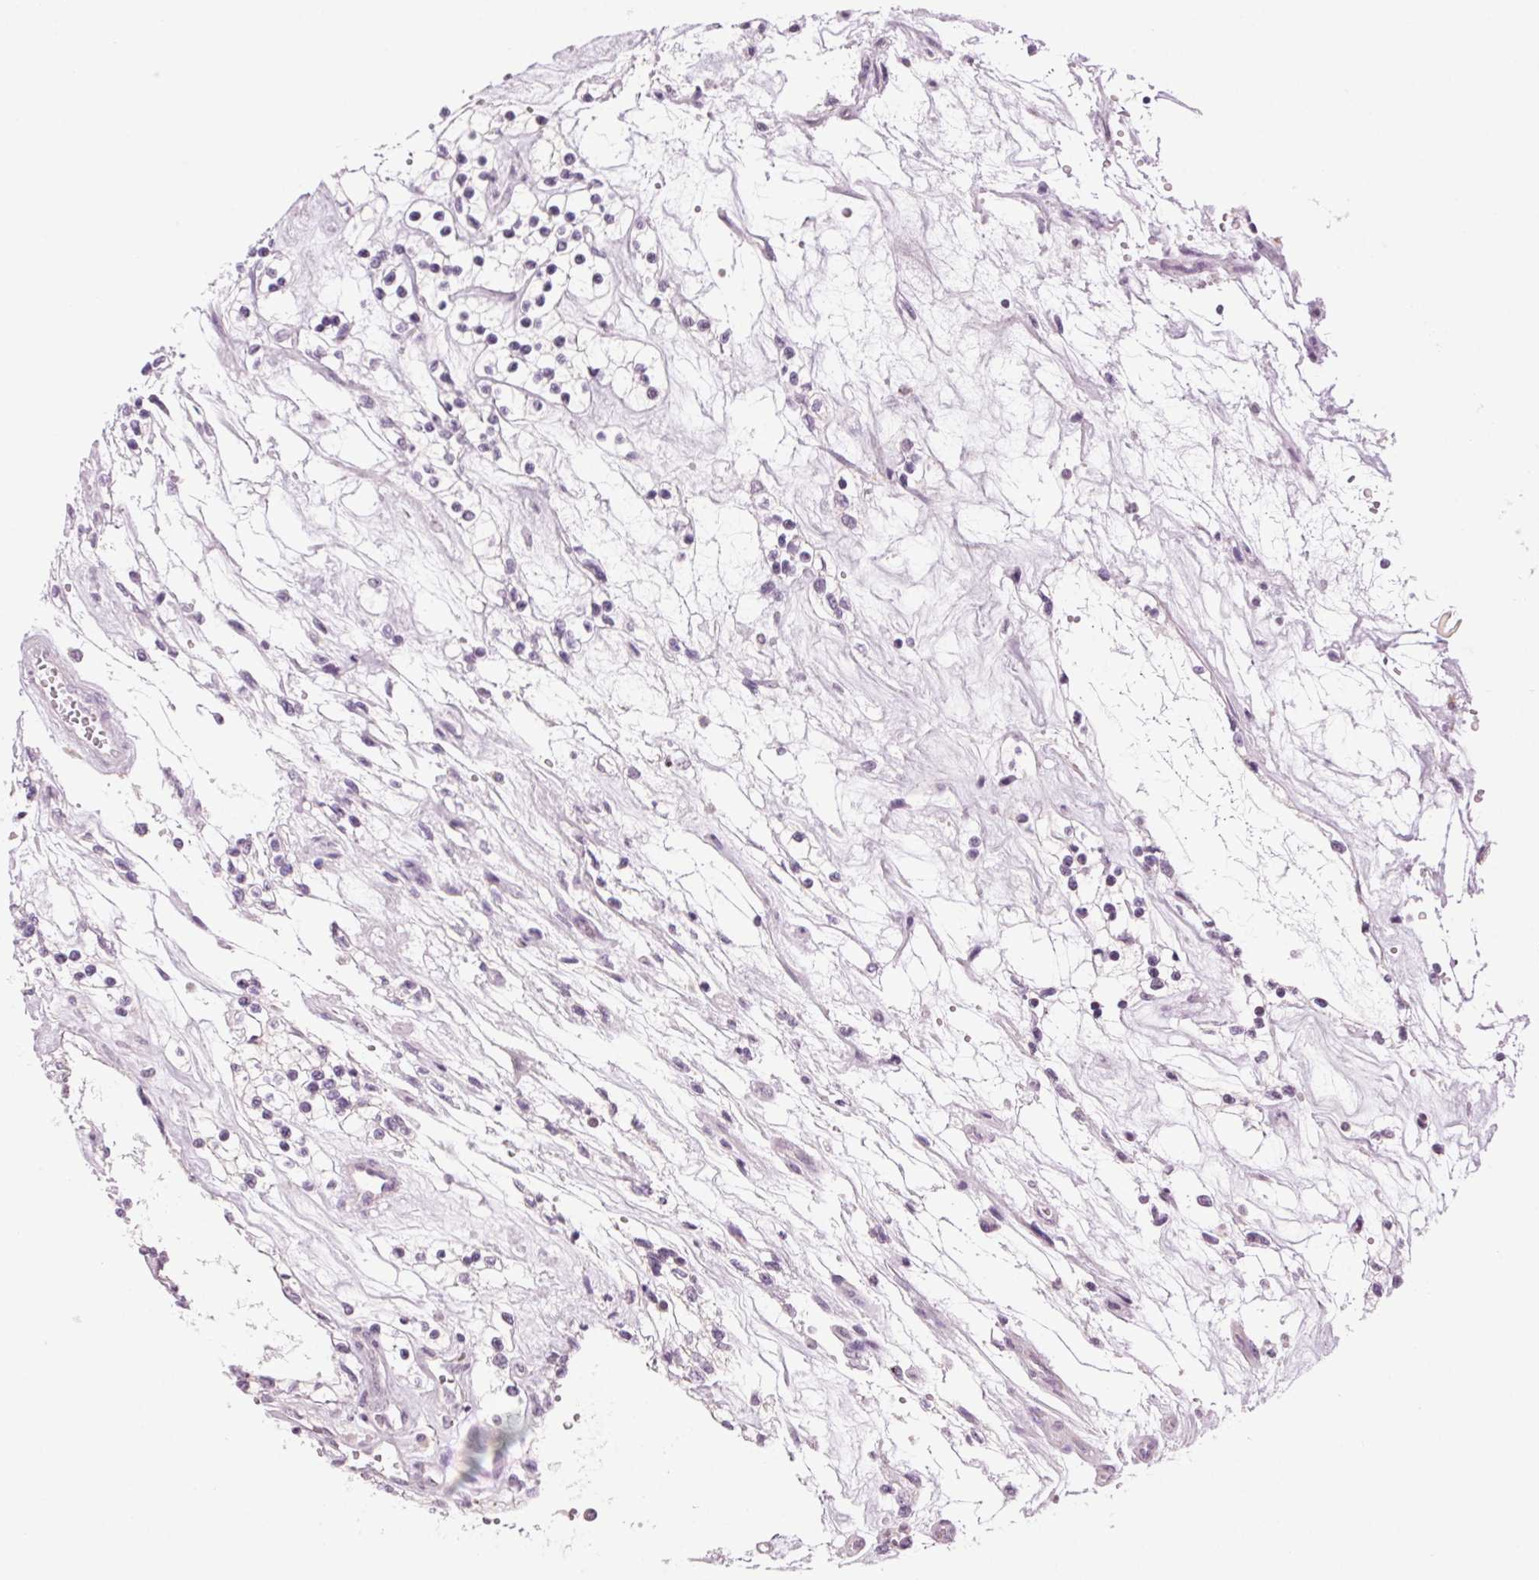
{"staining": {"intensity": "negative", "quantity": "none", "location": "none"}, "tissue": "renal cancer", "cell_type": "Tumor cells", "image_type": "cancer", "snomed": [{"axis": "morphology", "description": "Adenocarcinoma, NOS"}, {"axis": "topography", "description": "Kidney"}], "caption": "Immunohistochemistry of human renal cancer shows no staining in tumor cells. (DAB IHC with hematoxylin counter stain).", "gene": "MPO", "patient": {"sex": "female", "age": 69}}